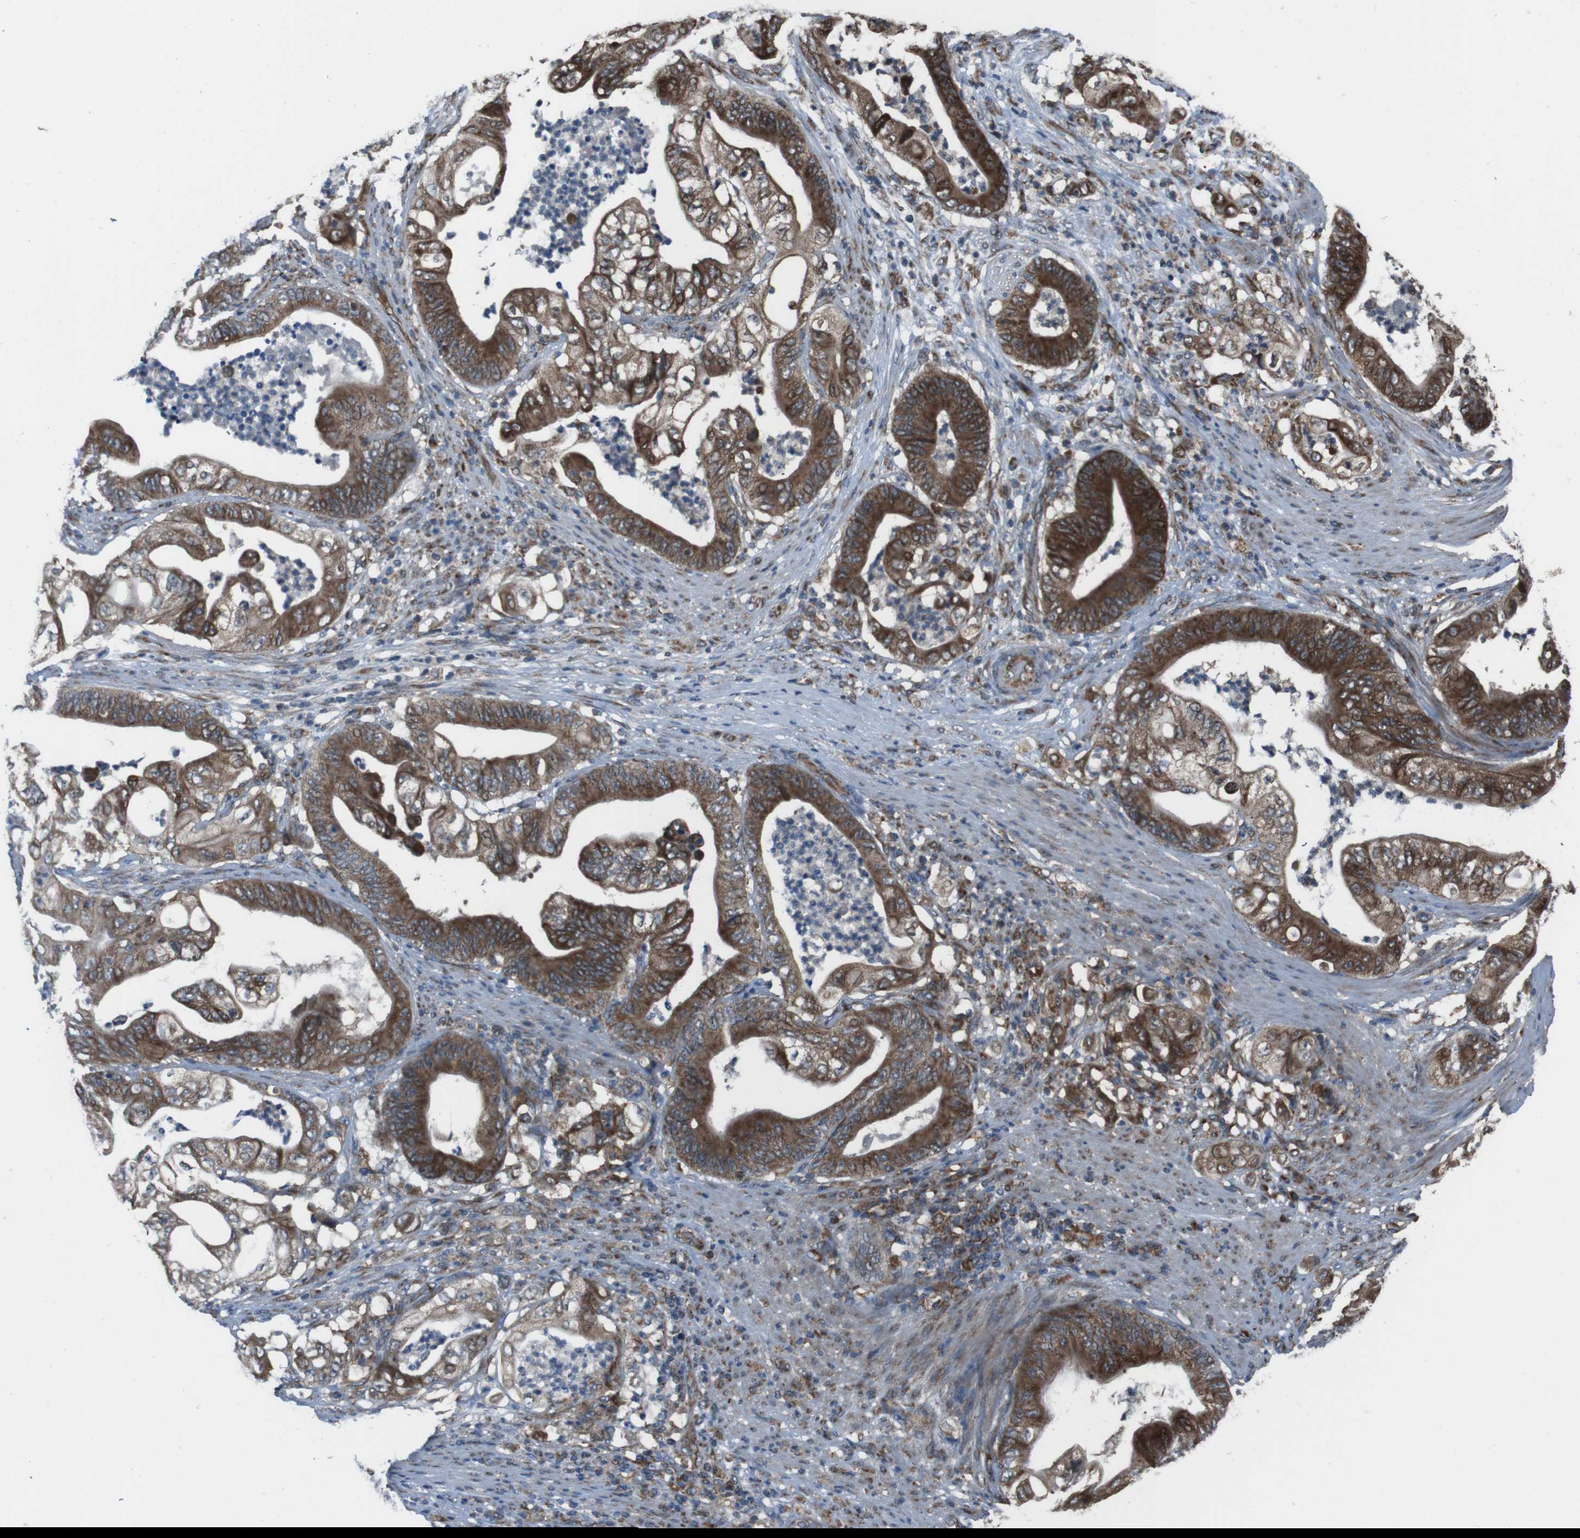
{"staining": {"intensity": "strong", "quantity": ">75%", "location": "cytoplasmic/membranous"}, "tissue": "stomach cancer", "cell_type": "Tumor cells", "image_type": "cancer", "snomed": [{"axis": "morphology", "description": "Adenocarcinoma, NOS"}, {"axis": "topography", "description": "Stomach"}], "caption": "Approximately >75% of tumor cells in stomach cancer (adenocarcinoma) display strong cytoplasmic/membranous protein expression as visualized by brown immunohistochemical staining.", "gene": "GIMAP8", "patient": {"sex": "female", "age": 73}}